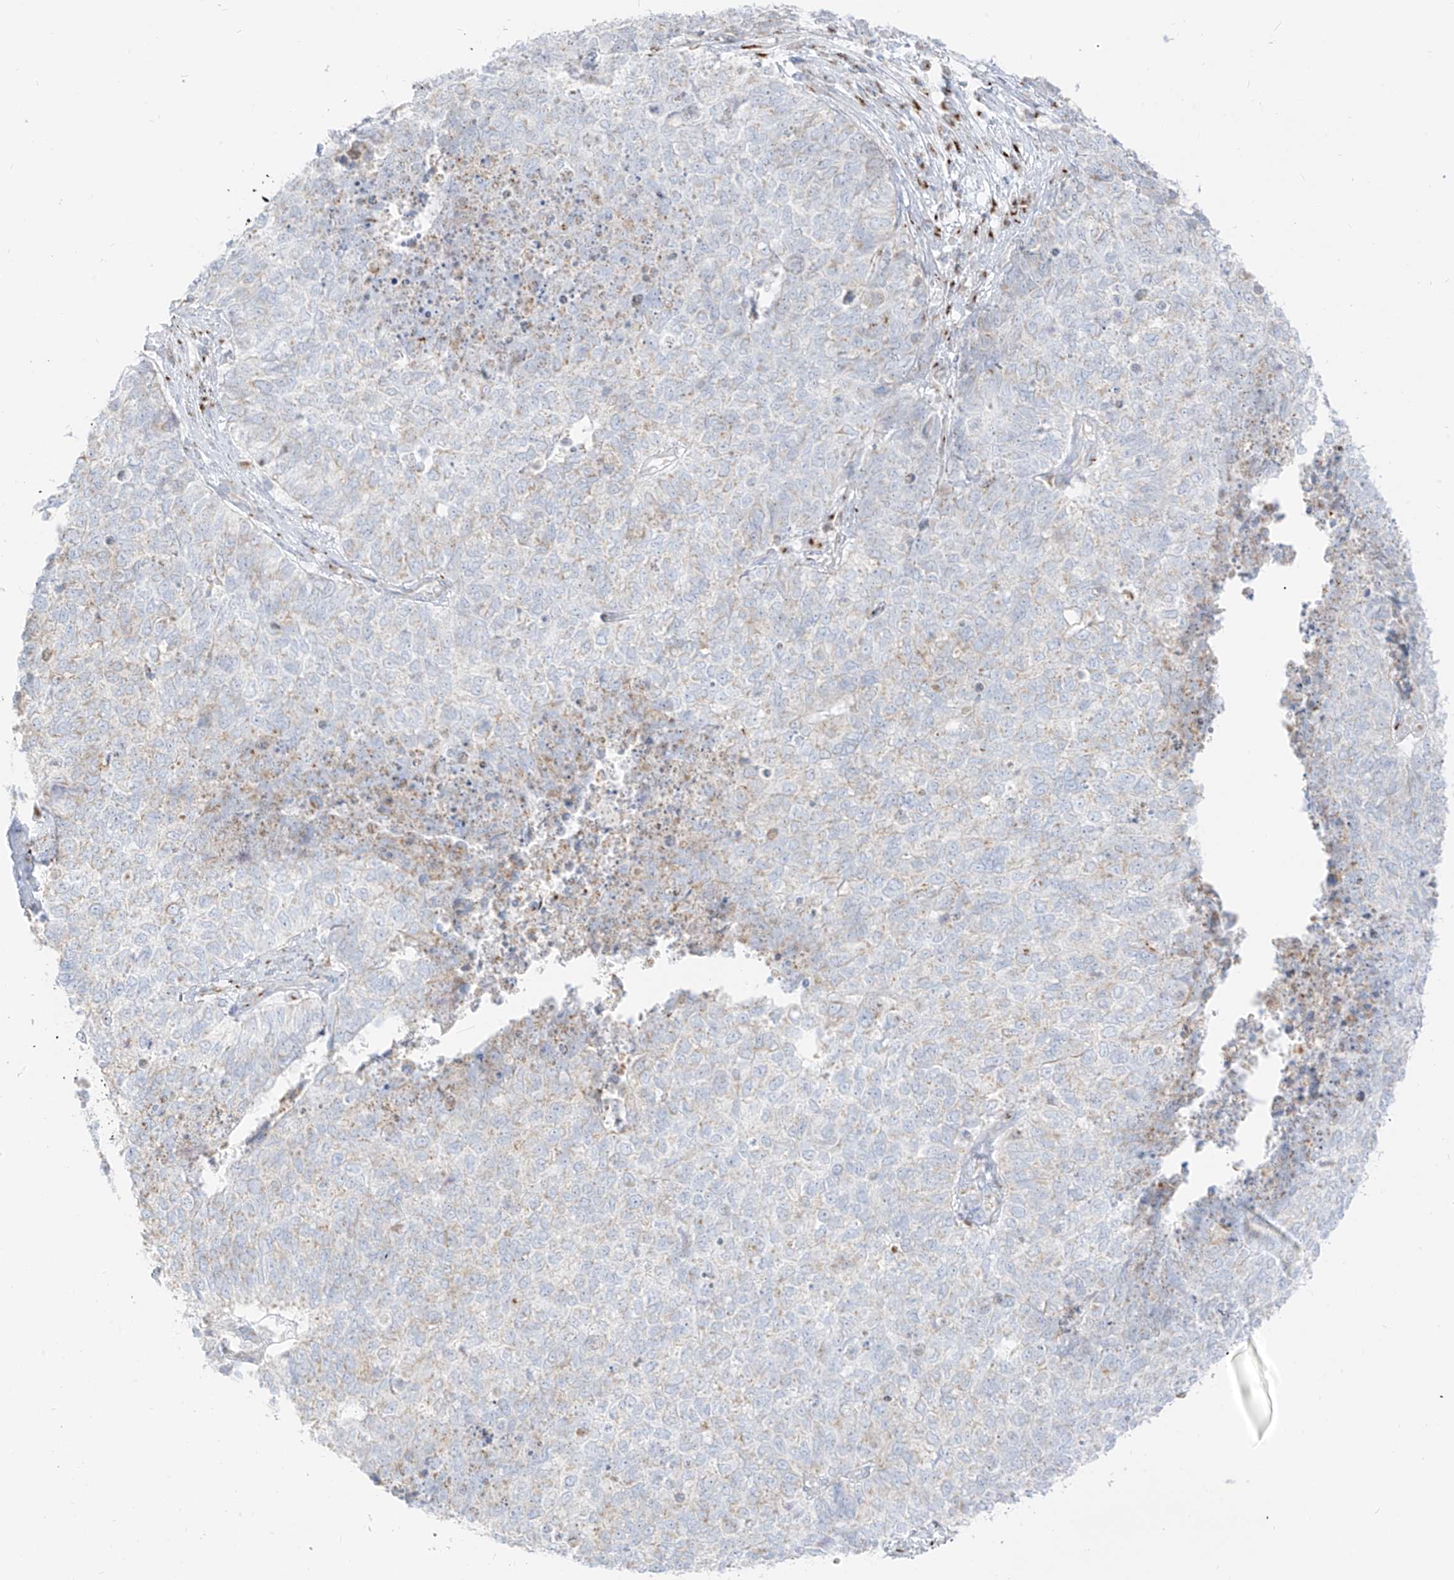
{"staining": {"intensity": "negative", "quantity": "none", "location": "none"}, "tissue": "cervical cancer", "cell_type": "Tumor cells", "image_type": "cancer", "snomed": [{"axis": "morphology", "description": "Squamous cell carcinoma, NOS"}, {"axis": "topography", "description": "Cervix"}], "caption": "Tumor cells show no significant expression in cervical cancer.", "gene": "TMEM87B", "patient": {"sex": "female", "age": 63}}